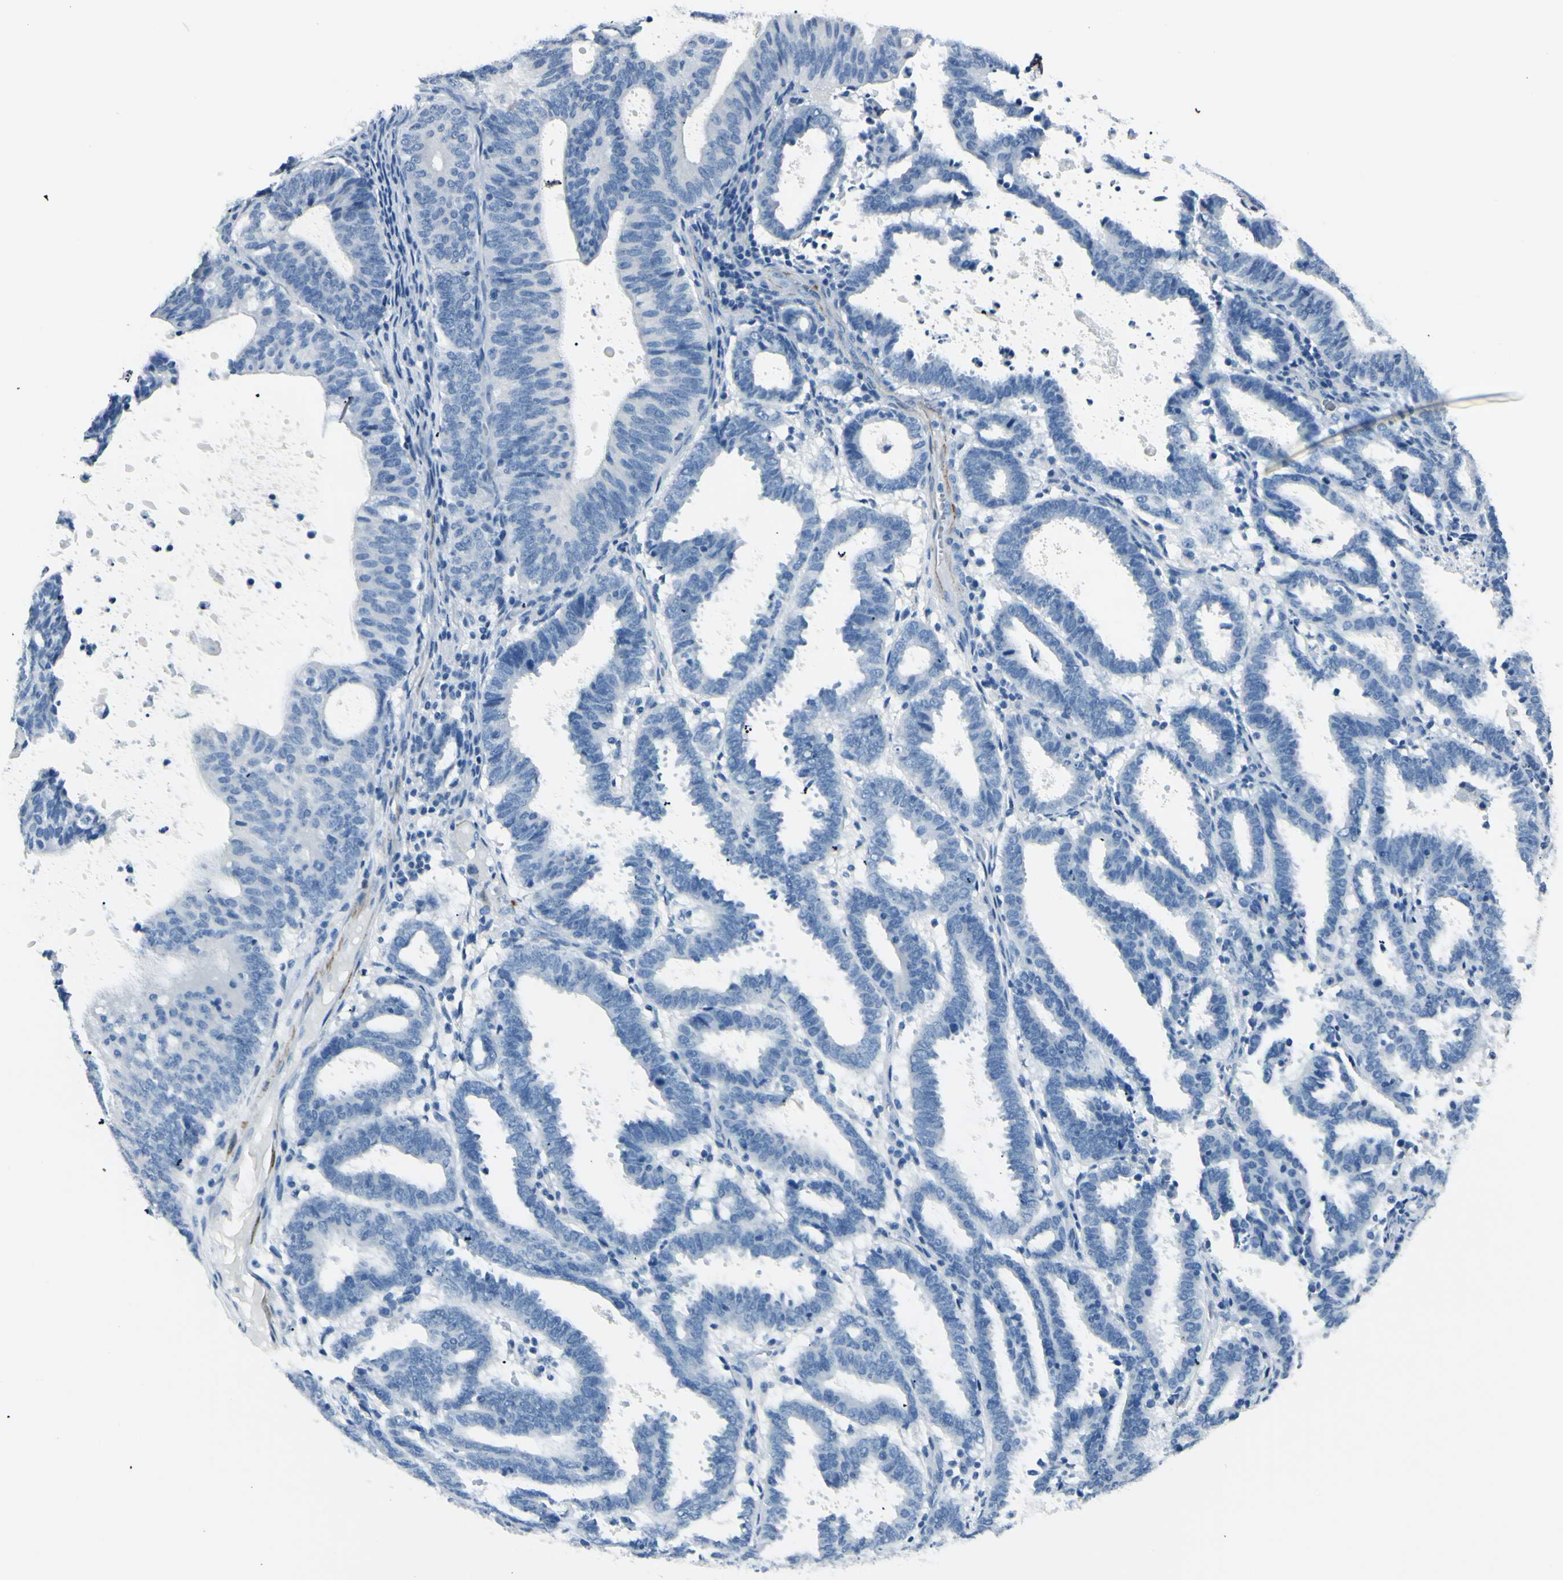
{"staining": {"intensity": "negative", "quantity": "none", "location": "none"}, "tissue": "endometrial cancer", "cell_type": "Tumor cells", "image_type": "cancer", "snomed": [{"axis": "morphology", "description": "Adenocarcinoma, NOS"}, {"axis": "topography", "description": "Uterus"}], "caption": "Protein analysis of endometrial cancer exhibits no significant positivity in tumor cells.", "gene": "CDH15", "patient": {"sex": "female", "age": 83}}